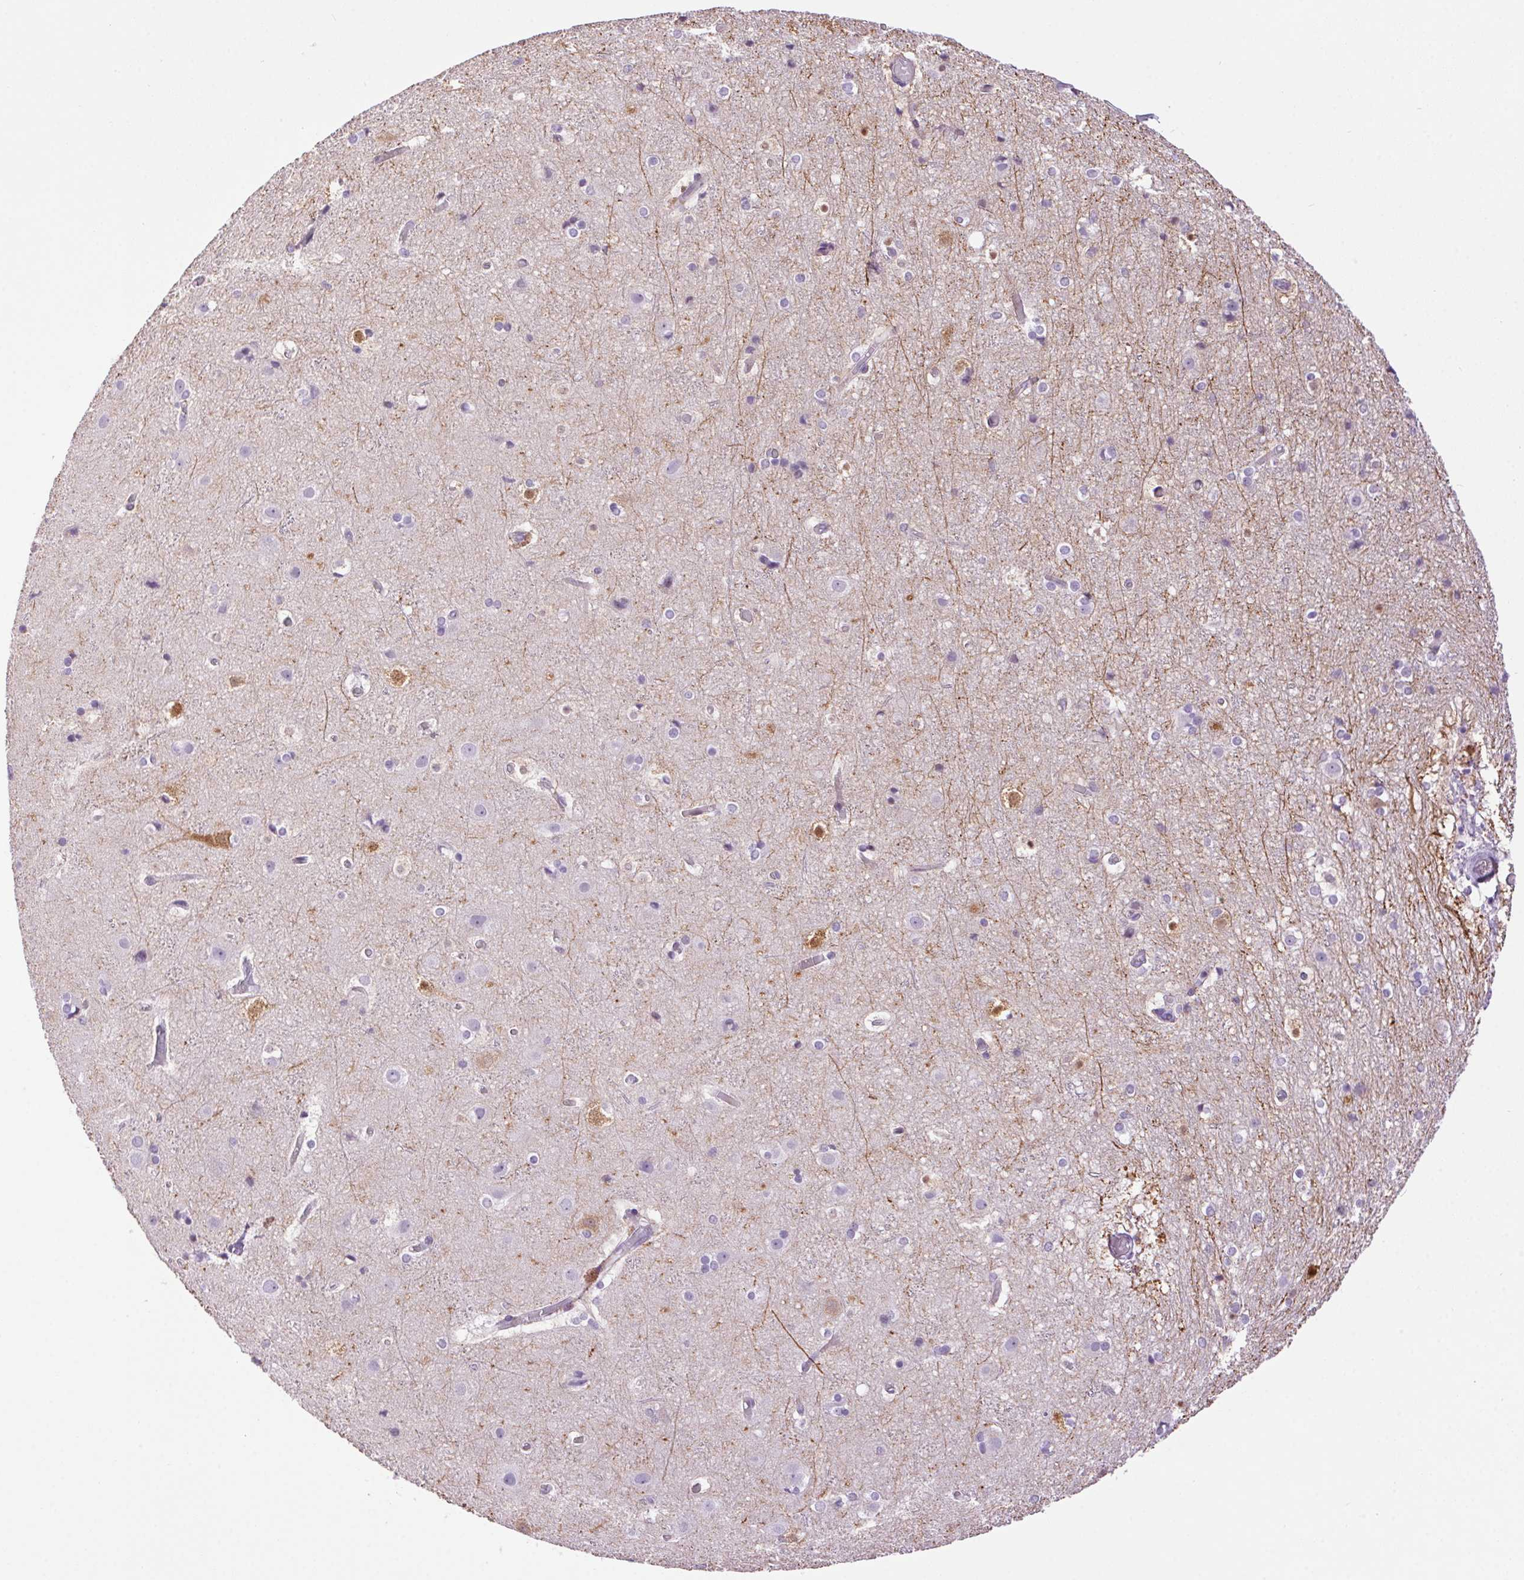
{"staining": {"intensity": "negative", "quantity": "none", "location": "none"}, "tissue": "cerebral cortex", "cell_type": "Endothelial cells", "image_type": "normal", "snomed": [{"axis": "morphology", "description": "Normal tissue, NOS"}, {"axis": "topography", "description": "Cerebral cortex"}], "caption": "High power microscopy image of an IHC photomicrograph of benign cerebral cortex, revealing no significant positivity in endothelial cells. (DAB (3,3'-diaminobenzidine) immunohistochemistry, high magnification).", "gene": "TMEM88B", "patient": {"sex": "female", "age": 52}}